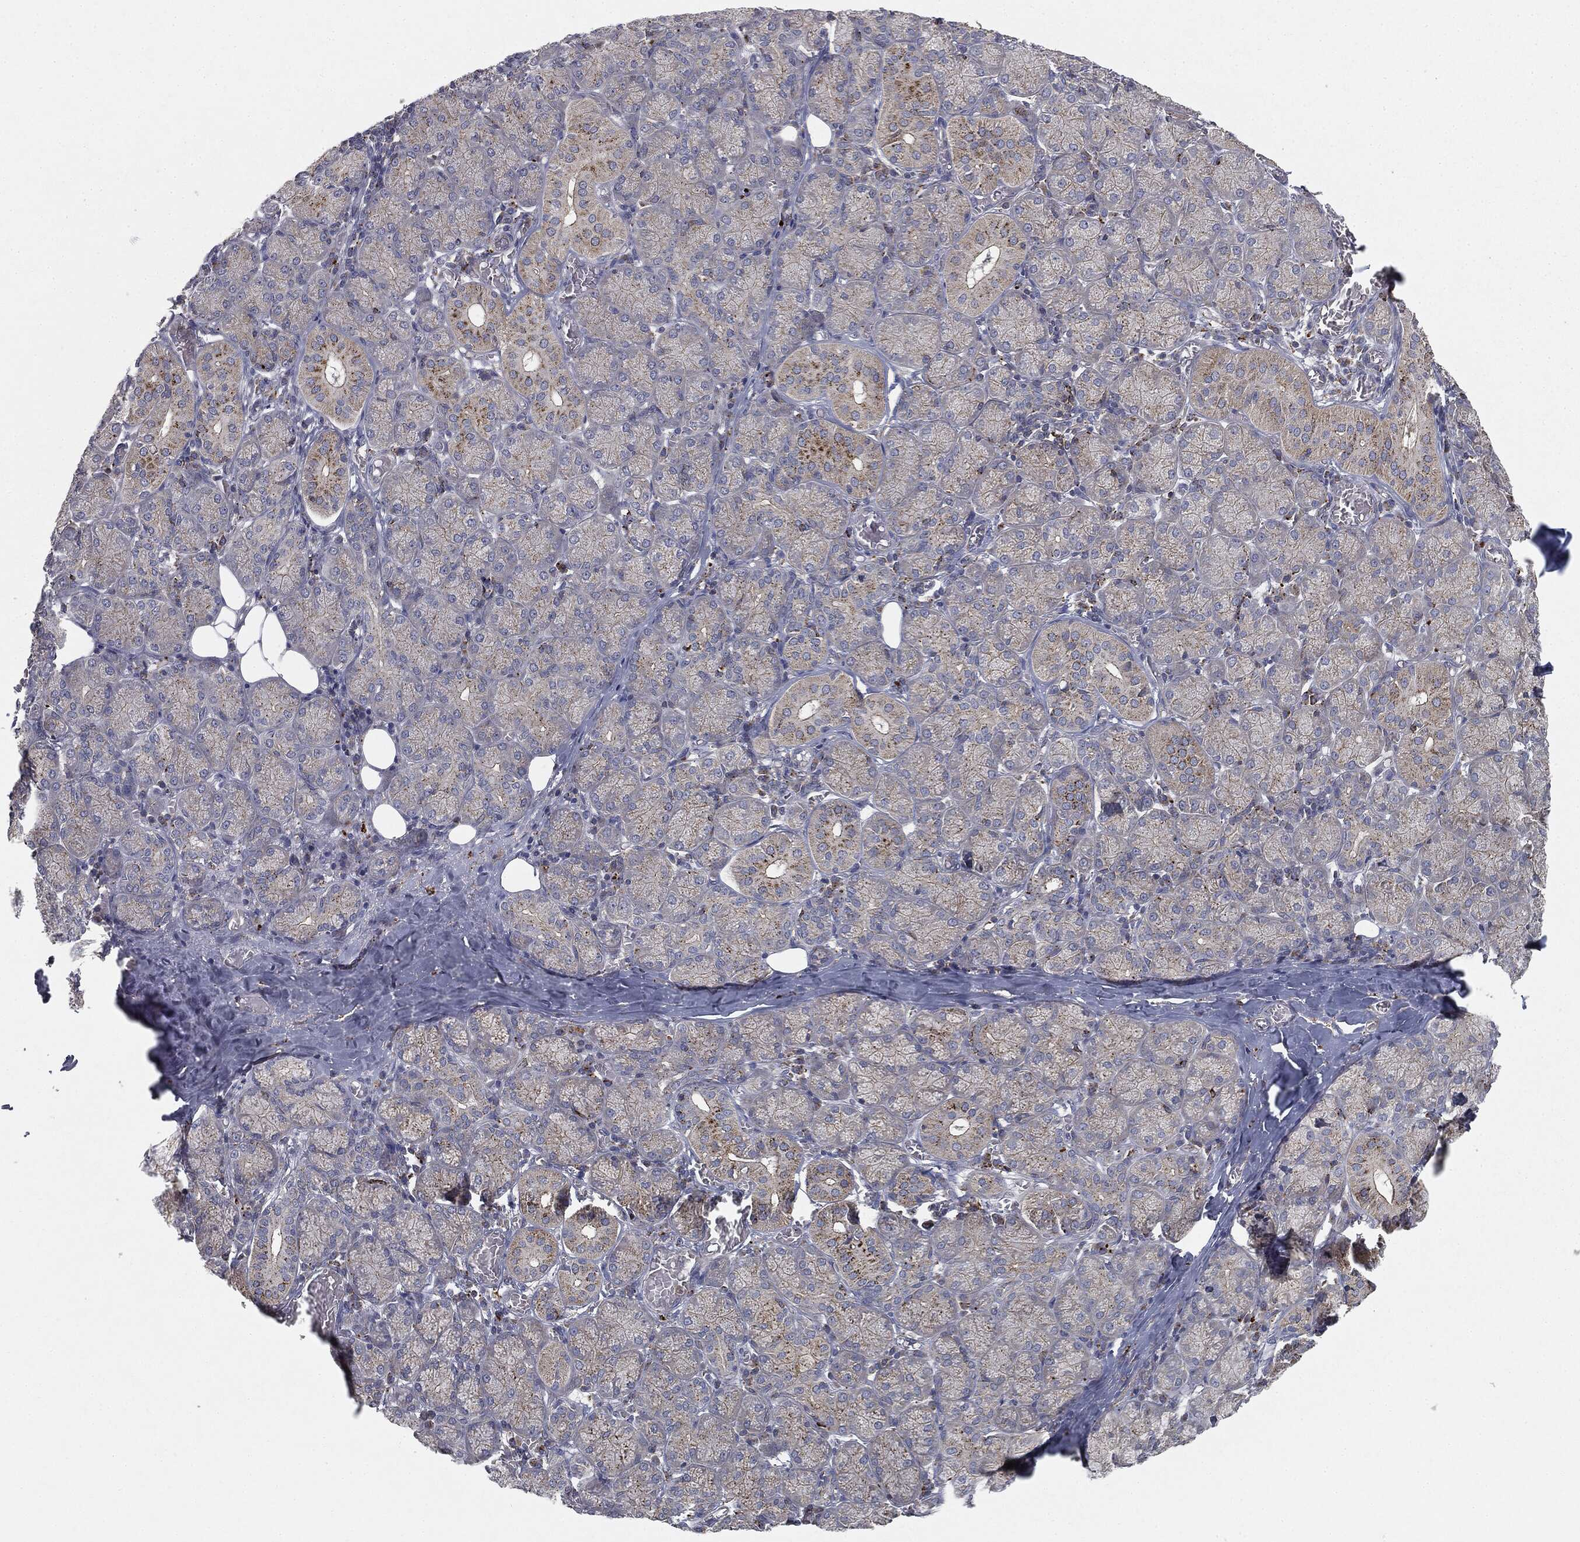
{"staining": {"intensity": "moderate", "quantity": "25%-75%", "location": "cytoplasmic/membranous"}, "tissue": "salivary gland", "cell_type": "Glandular cells", "image_type": "normal", "snomed": [{"axis": "morphology", "description": "Normal tissue, NOS"}, {"axis": "topography", "description": "Salivary gland"}, {"axis": "topography", "description": "Peripheral nerve tissue"}], "caption": "DAB (3,3'-diaminobenzidine) immunohistochemical staining of normal human salivary gland exhibits moderate cytoplasmic/membranous protein expression in approximately 25%-75% of glandular cells.", "gene": "CTSA", "patient": {"sex": "female", "age": 24}}